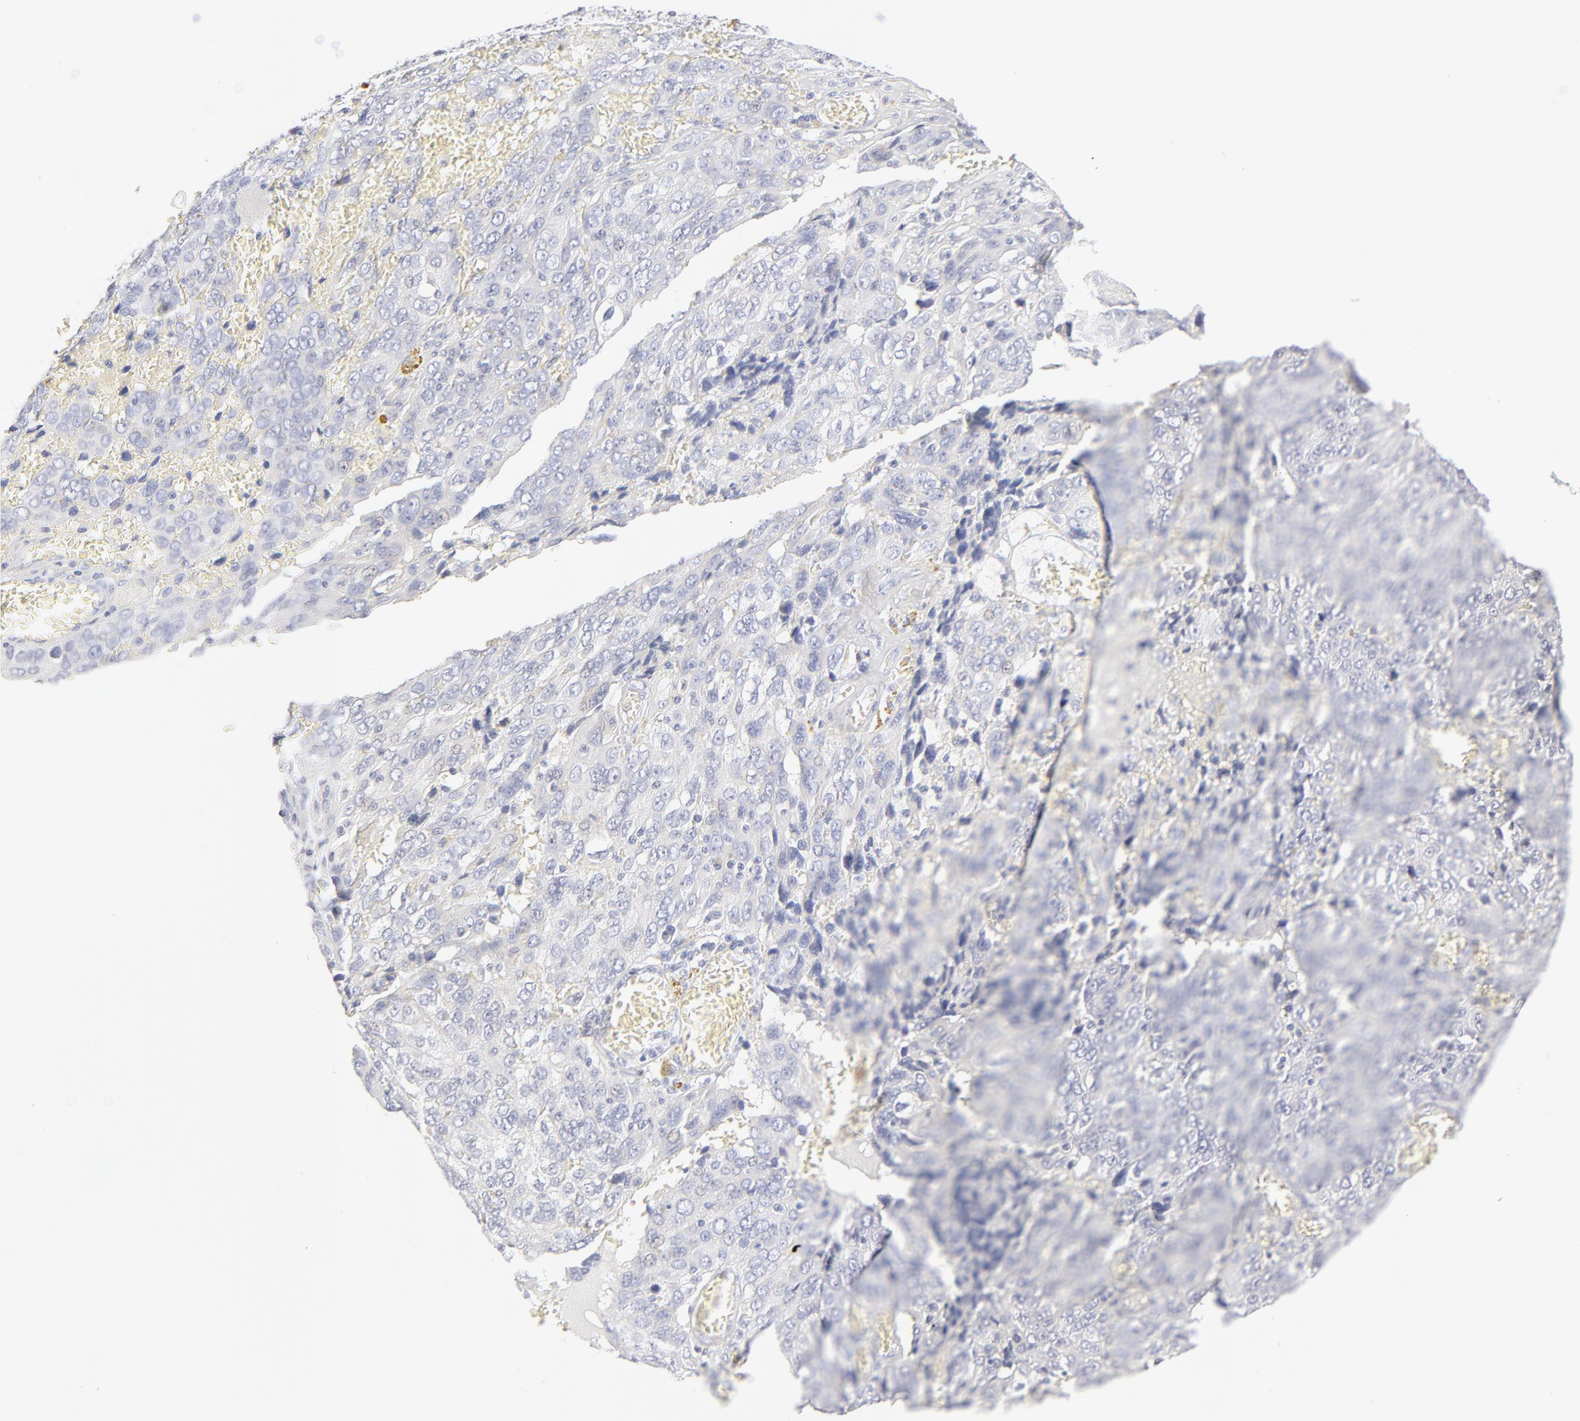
{"staining": {"intensity": "negative", "quantity": "none", "location": "none"}, "tissue": "ovarian cancer", "cell_type": "Tumor cells", "image_type": "cancer", "snomed": [{"axis": "morphology", "description": "Carcinoma, endometroid"}, {"axis": "topography", "description": "Ovary"}], "caption": "Micrograph shows no protein positivity in tumor cells of ovarian cancer tissue. (DAB (3,3'-diaminobenzidine) immunohistochemistry (IHC) visualized using brightfield microscopy, high magnification).", "gene": "NPNT", "patient": {"sex": "female", "age": 75}}